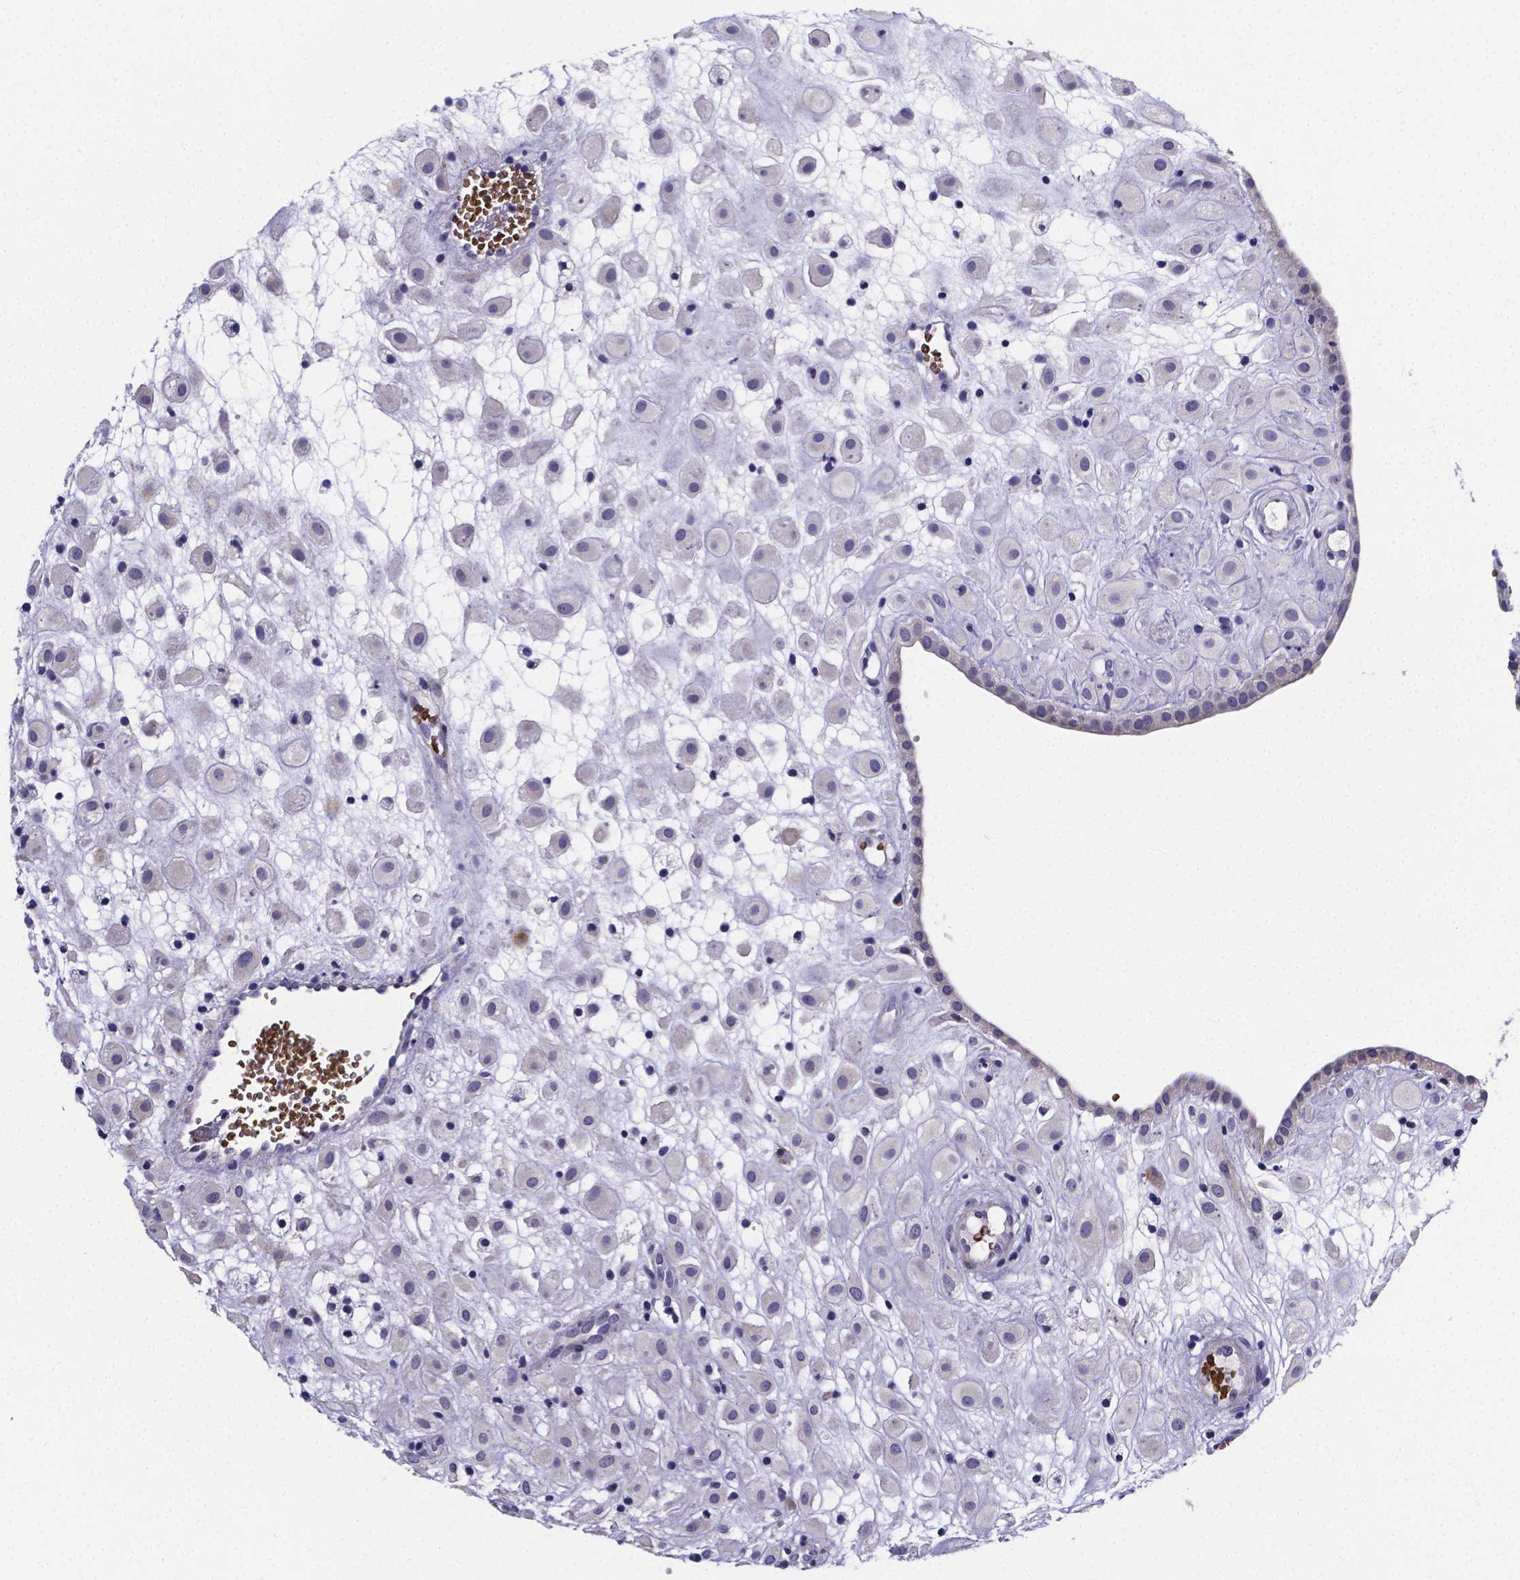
{"staining": {"intensity": "negative", "quantity": "none", "location": "none"}, "tissue": "placenta", "cell_type": "Decidual cells", "image_type": "normal", "snomed": [{"axis": "morphology", "description": "Normal tissue, NOS"}, {"axis": "topography", "description": "Placenta"}], "caption": "Immunohistochemistry of normal placenta displays no positivity in decidual cells. (Brightfield microscopy of DAB (3,3'-diaminobenzidine) immunohistochemistry (IHC) at high magnification).", "gene": "GABRA3", "patient": {"sex": "female", "age": 24}}